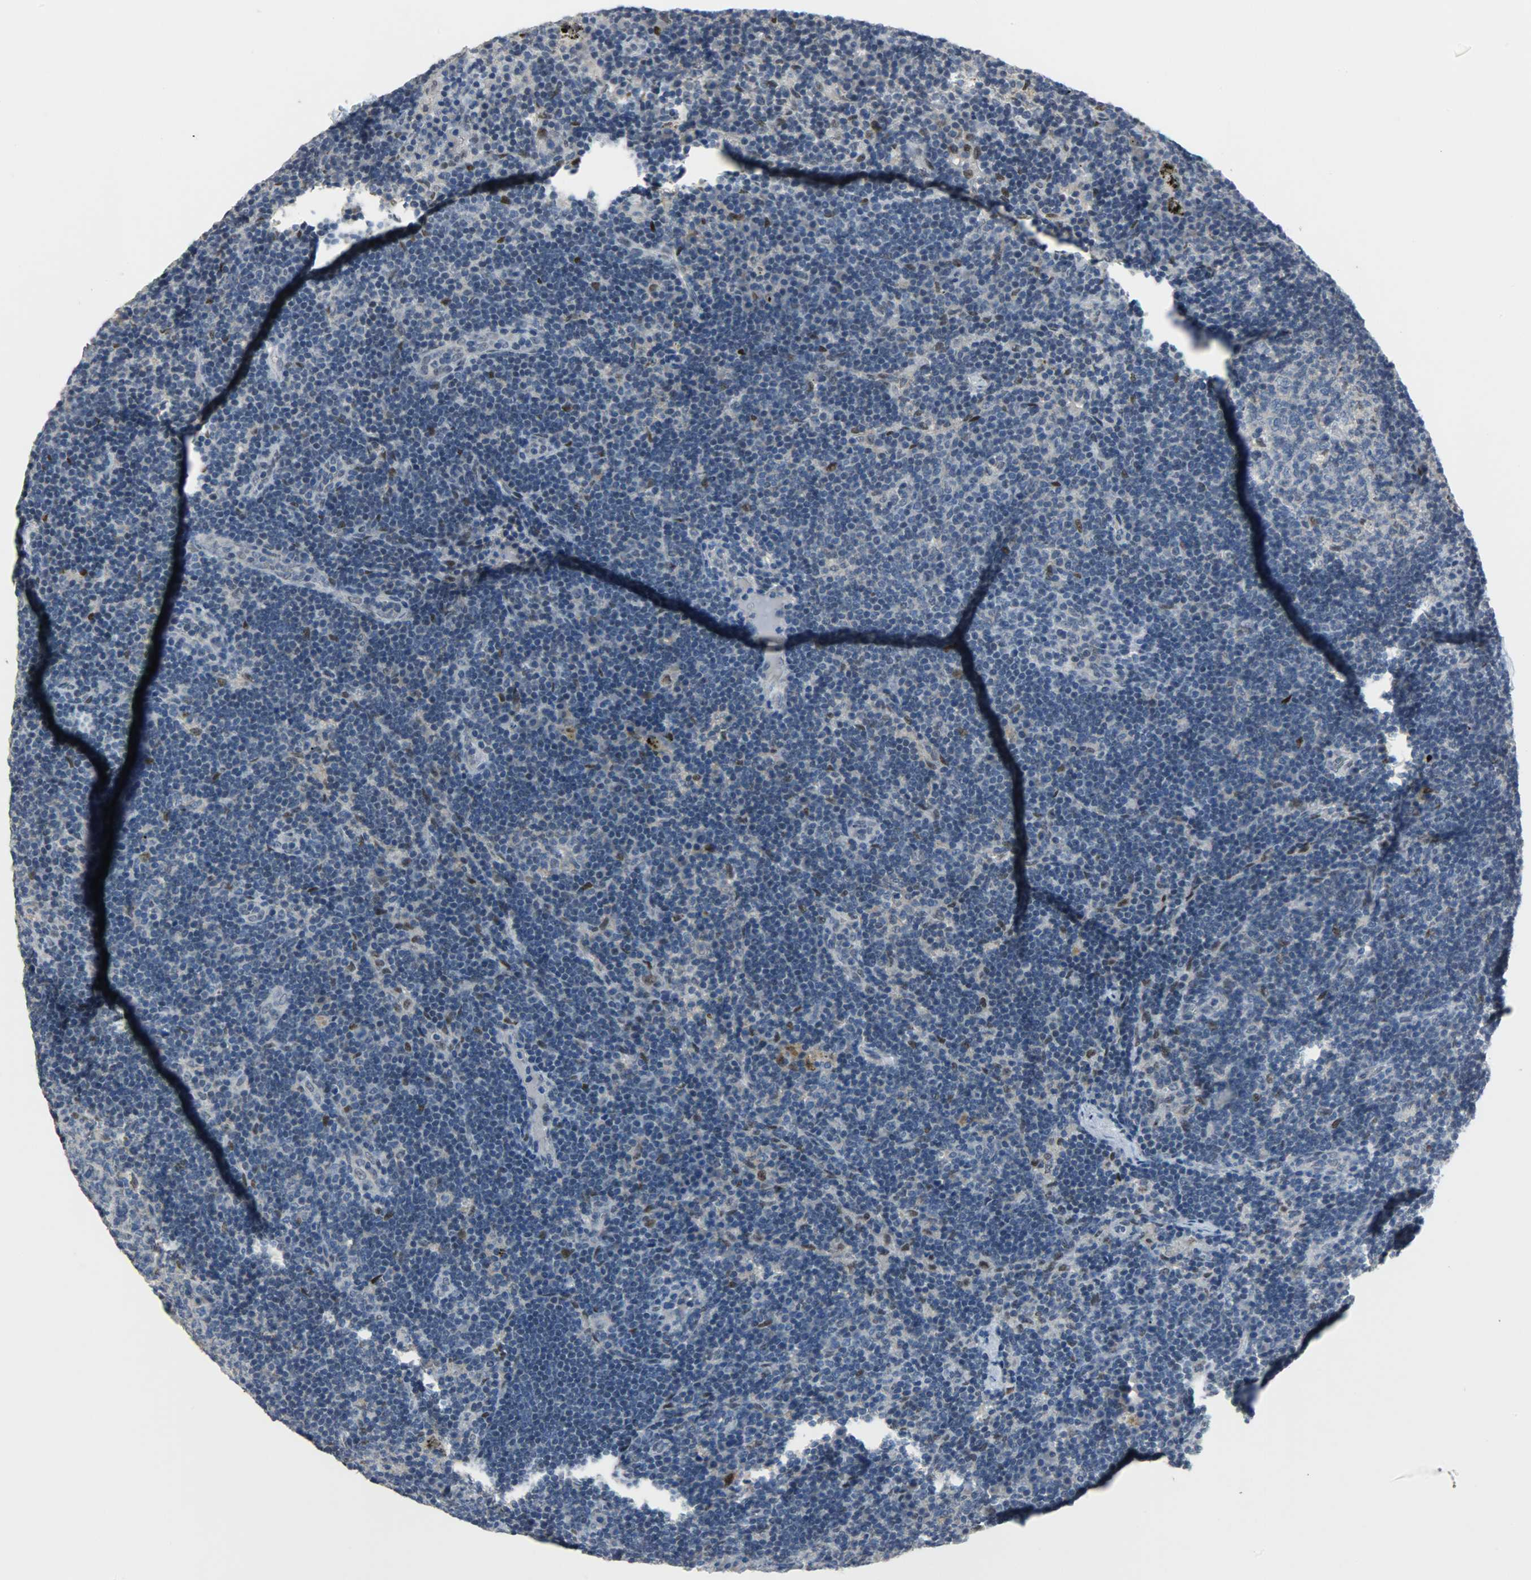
{"staining": {"intensity": "weak", "quantity": "<25%", "location": "nuclear"}, "tissue": "lymph node", "cell_type": "Germinal center cells", "image_type": "normal", "snomed": [{"axis": "morphology", "description": "Normal tissue, NOS"}, {"axis": "morphology", "description": "Squamous cell carcinoma, metastatic, NOS"}, {"axis": "topography", "description": "Lymph node"}], "caption": "Protein analysis of normal lymph node reveals no significant positivity in germinal center cells.", "gene": "PPARG", "patient": {"sex": "female", "age": 53}}